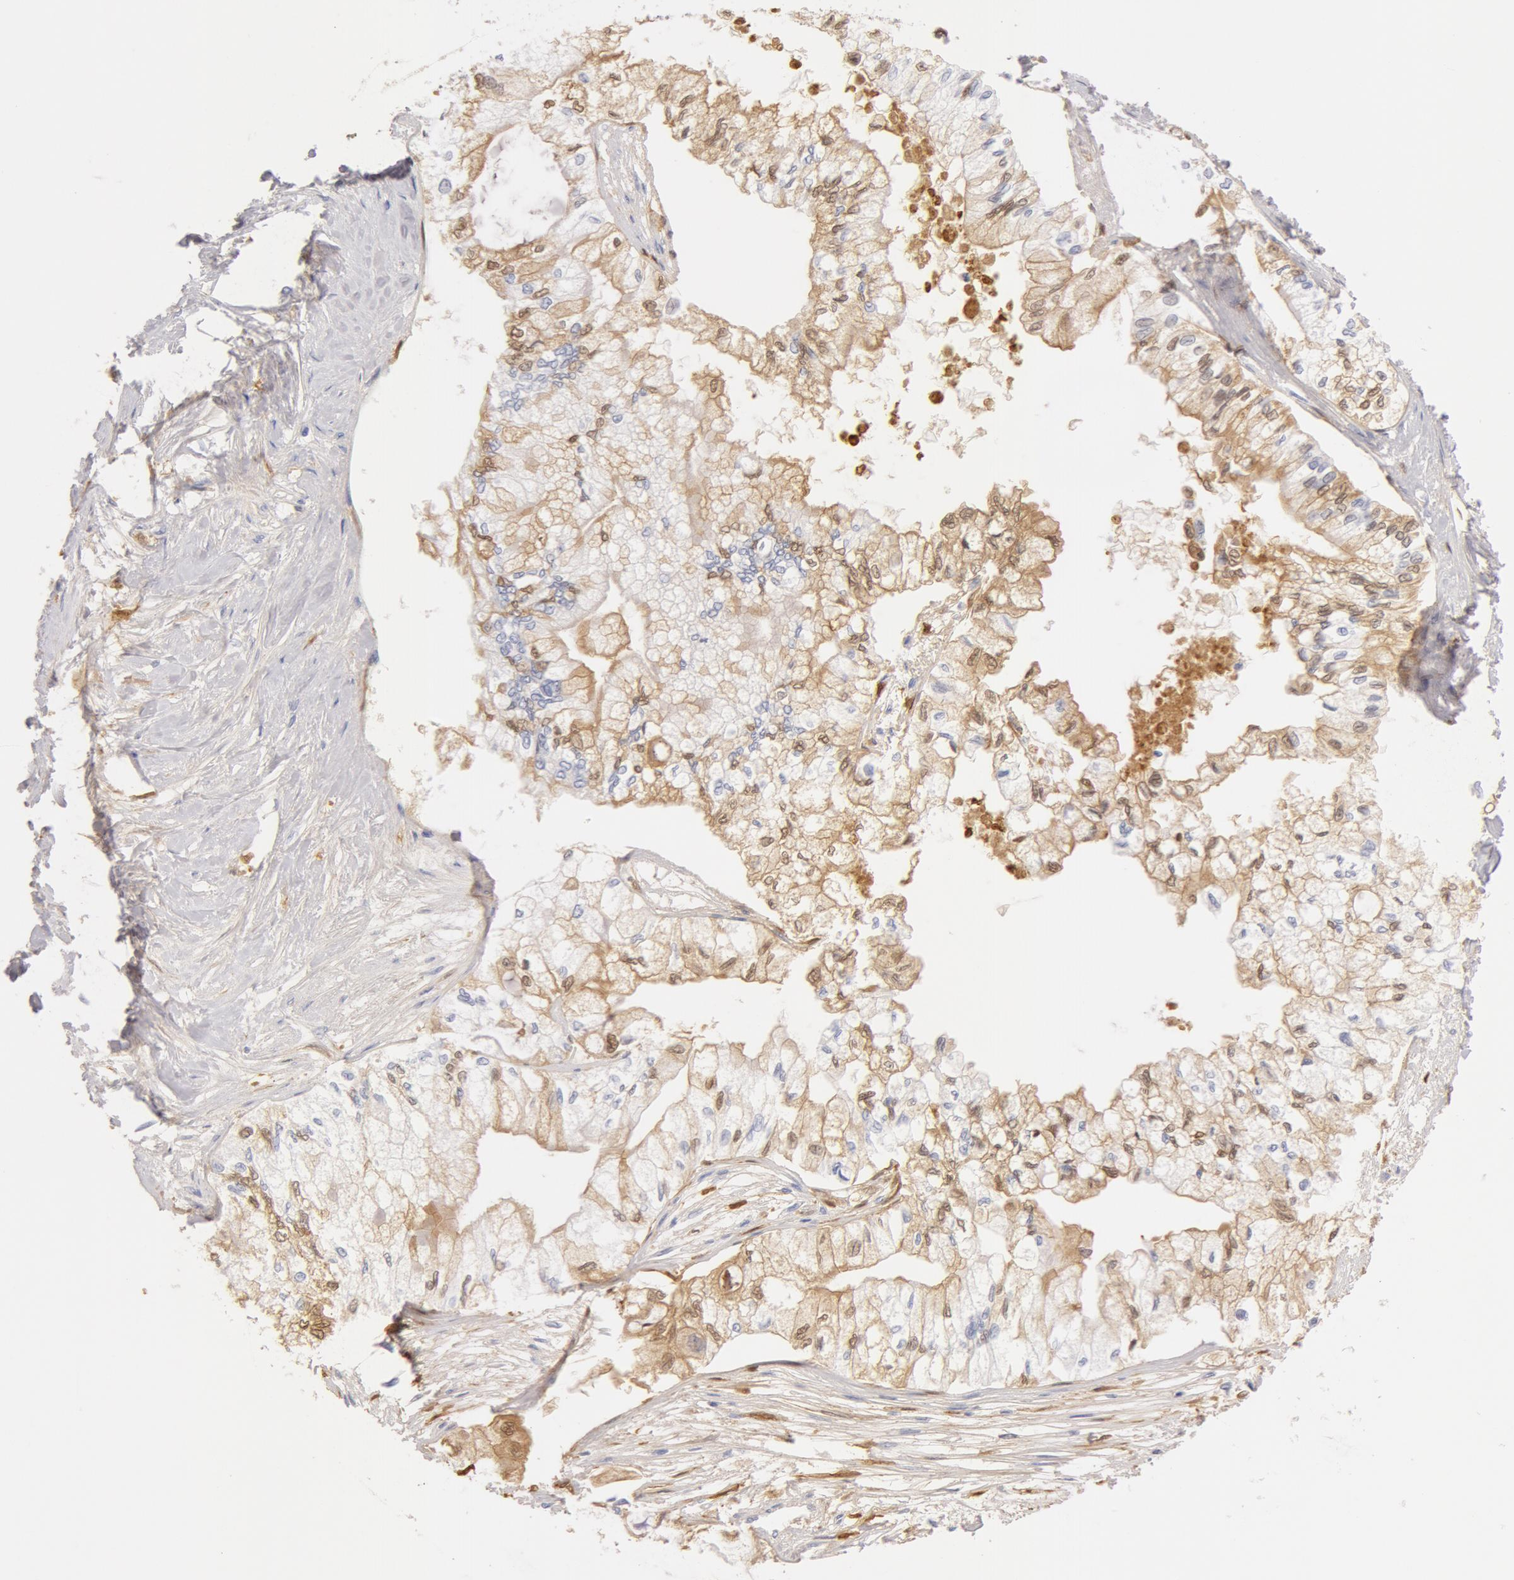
{"staining": {"intensity": "weak", "quantity": "<25%", "location": "cytoplasmic/membranous,nuclear"}, "tissue": "pancreatic cancer", "cell_type": "Tumor cells", "image_type": "cancer", "snomed": [{"axis": "morphology", "description": "Adenocarcinoma, NOS"}, {"axis": "topography", "description": "Pancreas"}], "caption": "Tumor cells are negative for protein expression in human adenocarcinoma (pancreatic).", "gene": "GC", "patient": {"sex": "male", "age": 79}}